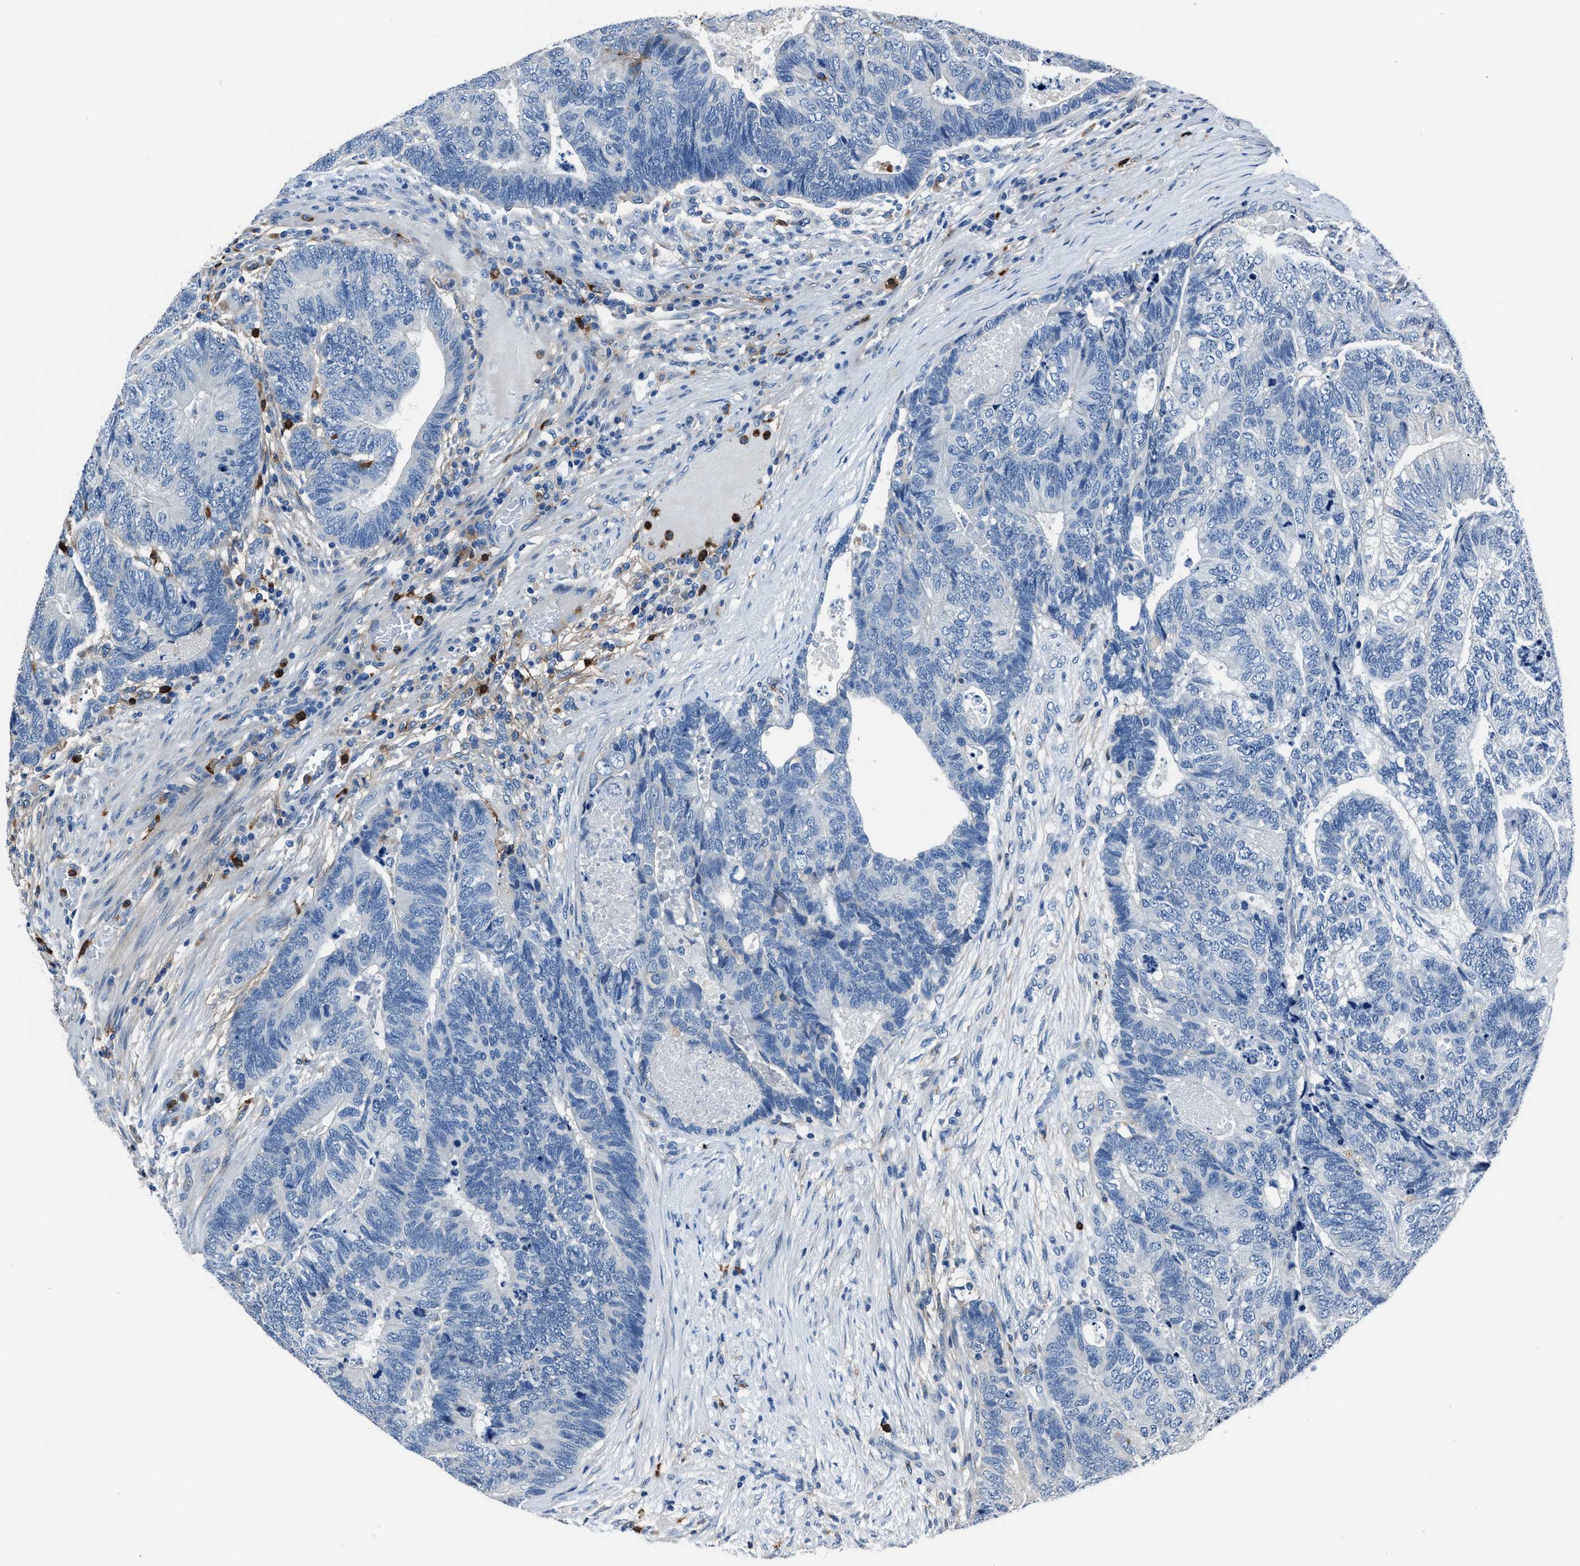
{"staining": {"intensity": "negative", "quantity": "none", "location": "none"}, "tissue": "colorectal cancer", "cell_type": "Tumor cells", "image_type": "cancer", "snomed": [{"axis": "morphology", "description": "Adenocarcinoma, NOS"}, {"axis": "topography", "description": "Colon"}], "caption": "IHC histopathology image of neoplastic tissue: human colorectal adenocarcinoma stained with DAB displays no significant protein expression in tumor cells.", "gene": "FGL2", "patient": {"sex": "female", "age": 67}}